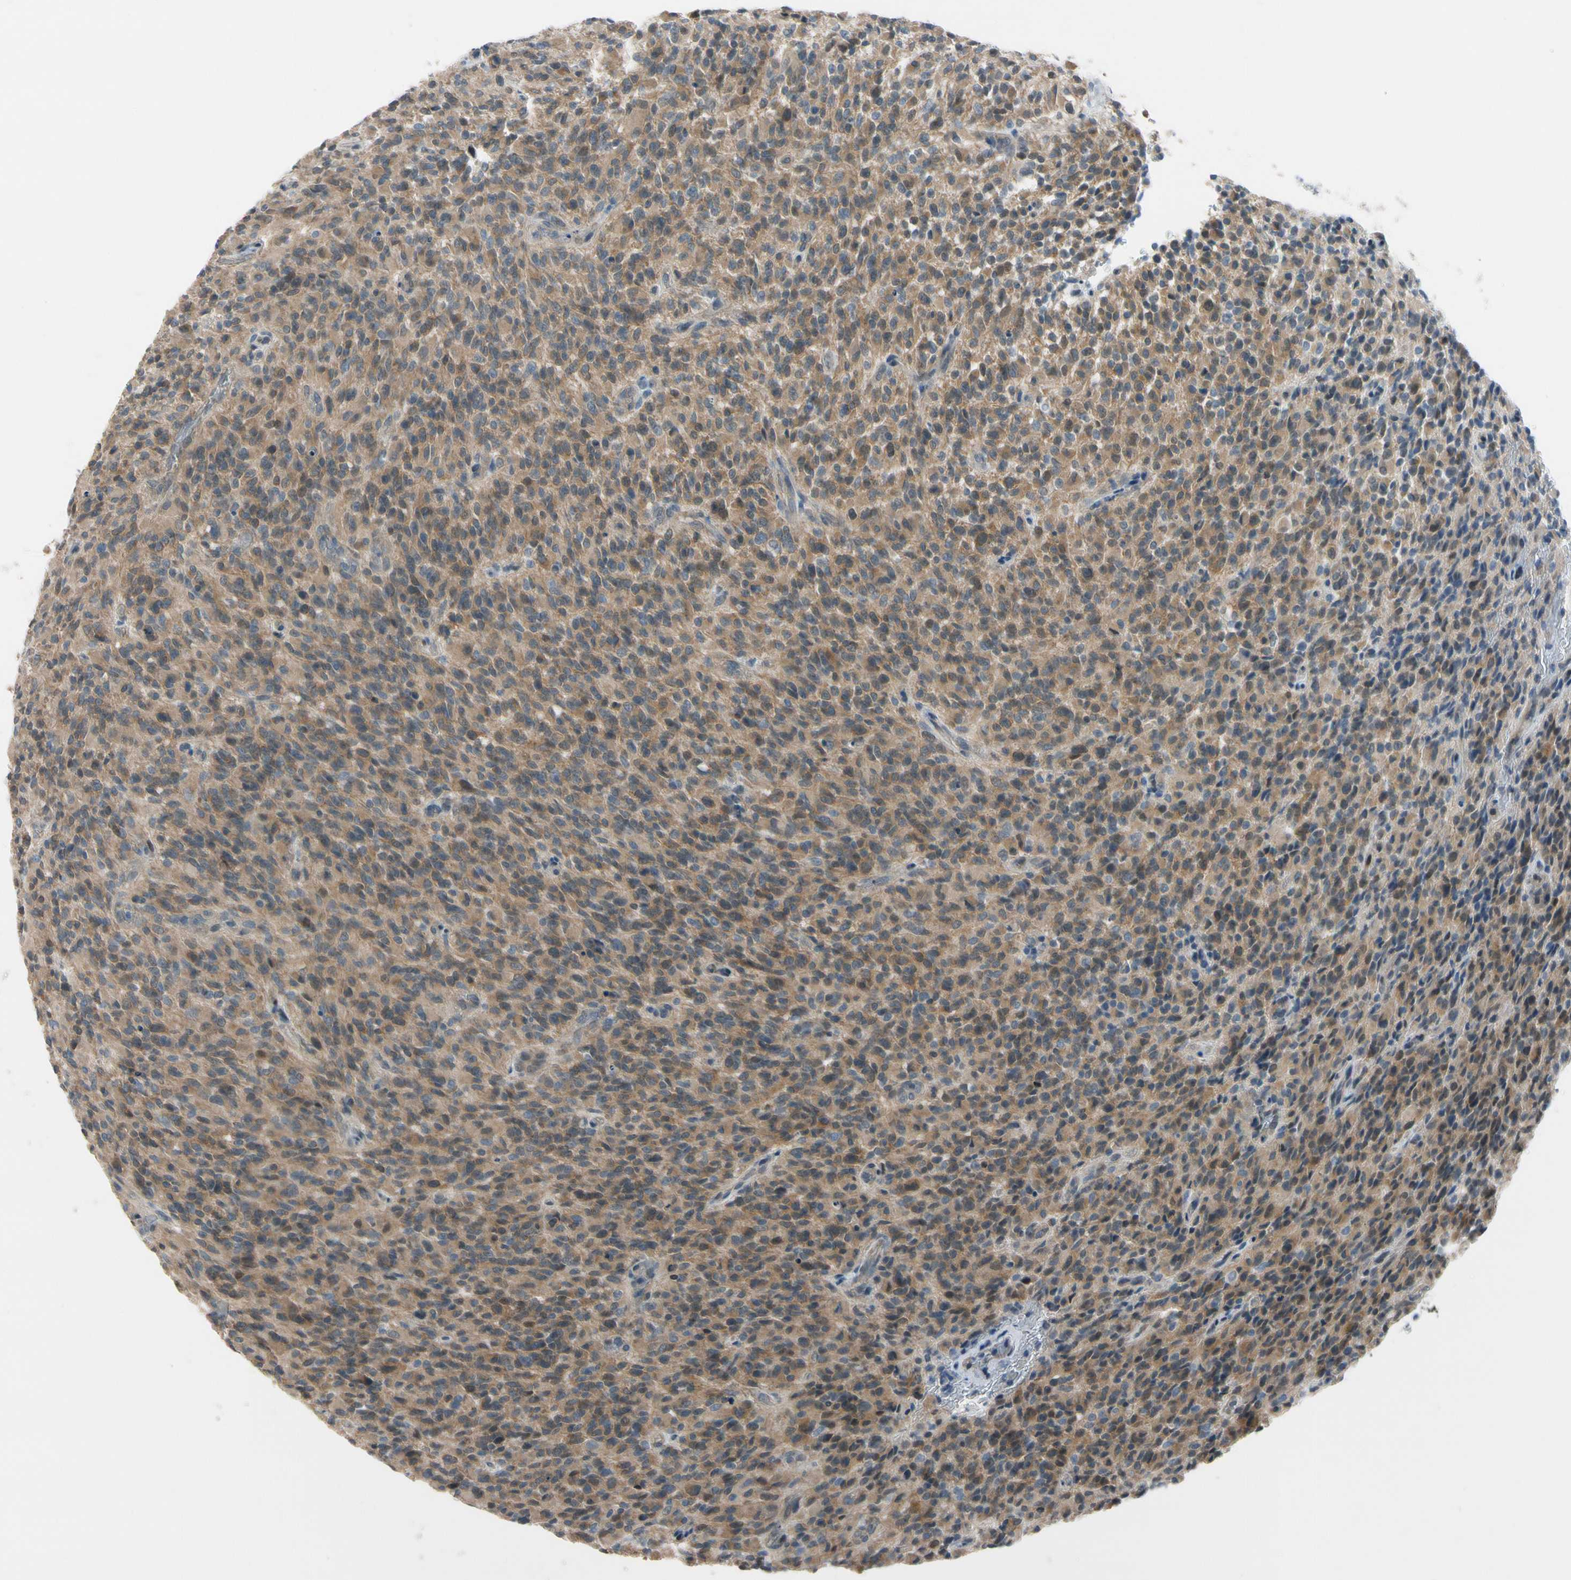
{"staining": {"intensity": "moderate", "quantity": ">75%", "location": "cytoplasmic/membranous"}, "tissue": "glioma", "cell_type": "Tumor cells", "image_type": "cancer", "snomed": [{"axis": "morphology", "description": "Glioma, malignant, High grade"}, {"axis": "topography", "description": "Brain"}], "caption": "Tumor cells reveal moderate cytoplasmic/membranous expression in approximately >75% of cells in glioma. (DAB (3,3'-diaminobenzidine) = brown stain, brightfield microscopy at high magnification).", "gene": "CFAP36", "patient": {"sex": "male", "age": 71}}